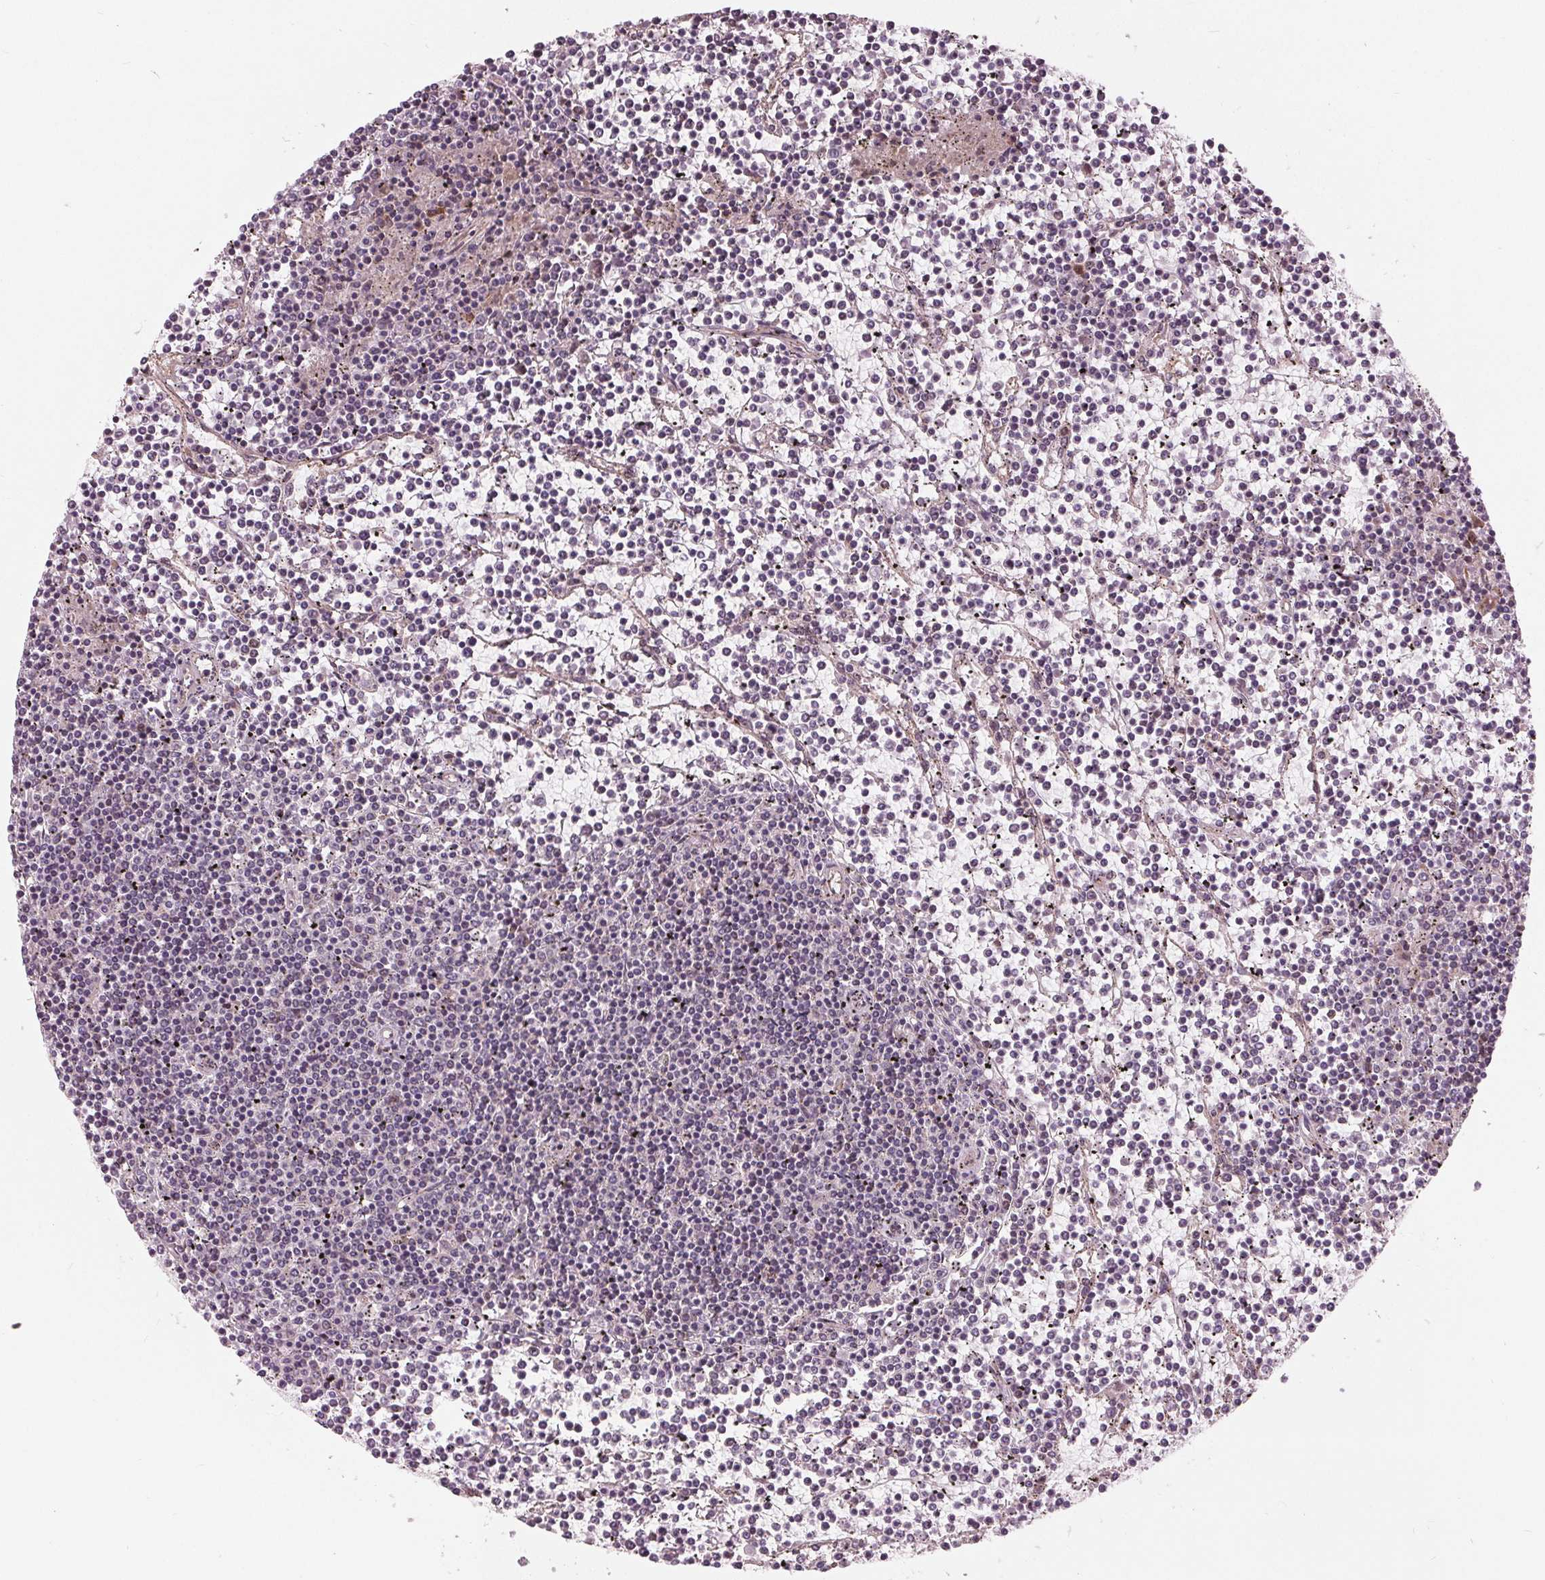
{"staining": {"intensity": "negative", "quantity": "none", "location": "none"}, "tissue": "lymphoma", "cell_type": "Tumor cells", "image_type": "cancer", "snomed": [{"axis": "morphology", "description": "Malignant lymphoma, non-Hodgkin's type, Low grade"}, {"axis": "topography", "description": "Spleen"}], "caption": "Malignant lymphoma, non-Hodgkin's type (low-grade) stained for a protein using immunohistochemistry (IHC) demonstrates no expression tumor cells.", "gene": "TXNIP", "patient": {"sex": "female", "age": 19}}